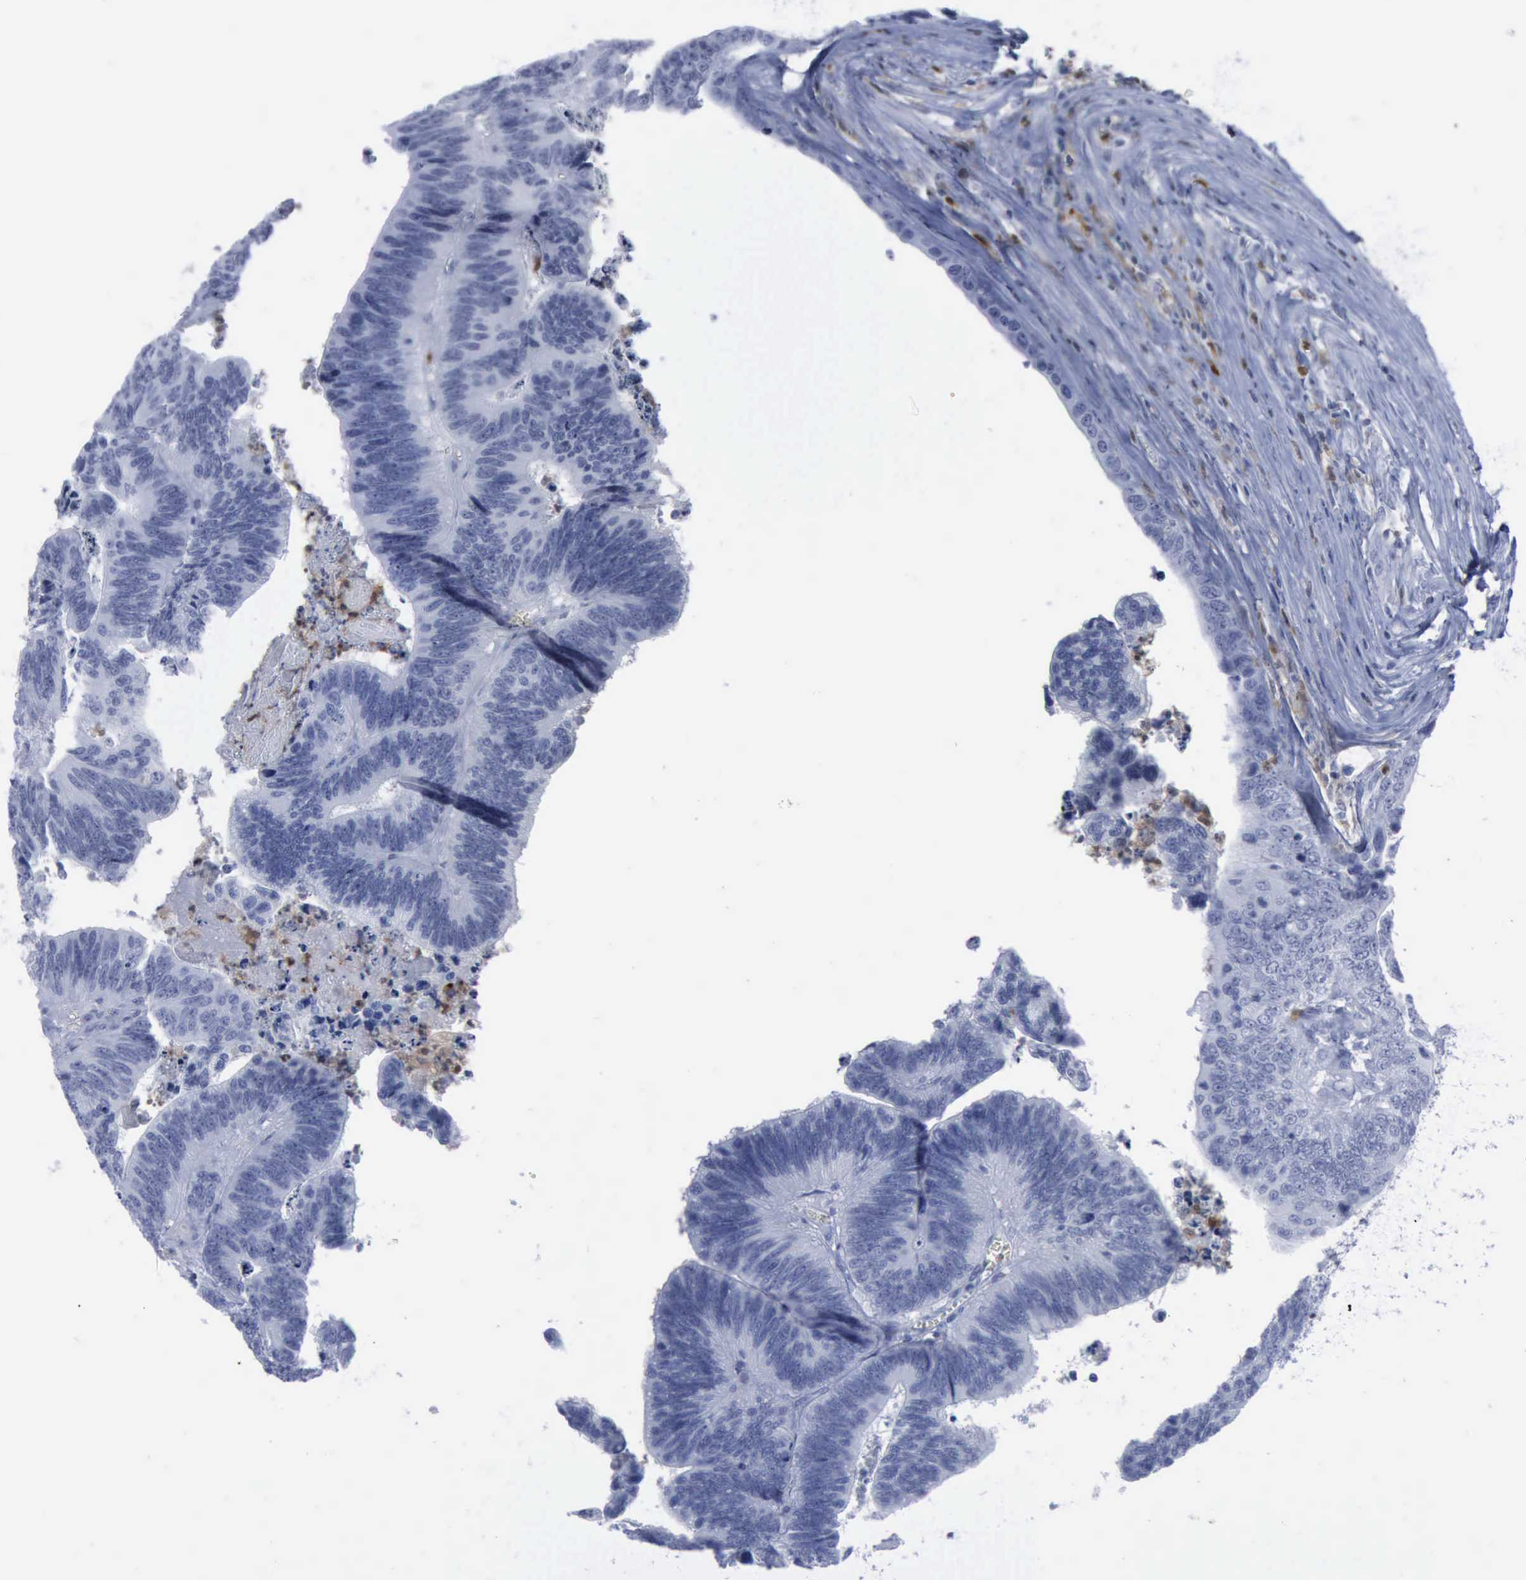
{"staining": {"intensity": "negative", "quantity": "none", "location": "none"}, "tissue": "colorectal cancer", "cell_type": "Tumor cells", "image_type": "cancer", "snomed": [{"axis": "morphology", "description": "Adenocarcinoma, NOS"}, {"axis": "topography", "description": "Colon"}], "caption": "Tumor cells are negative for protein expression in human colorectal cancer. (Brightfield microscopy of DAB immunohistochemistry (IHC) at high magnification).", "gene": "CSTA", "patient": {"sex": "male", "age": 72}}